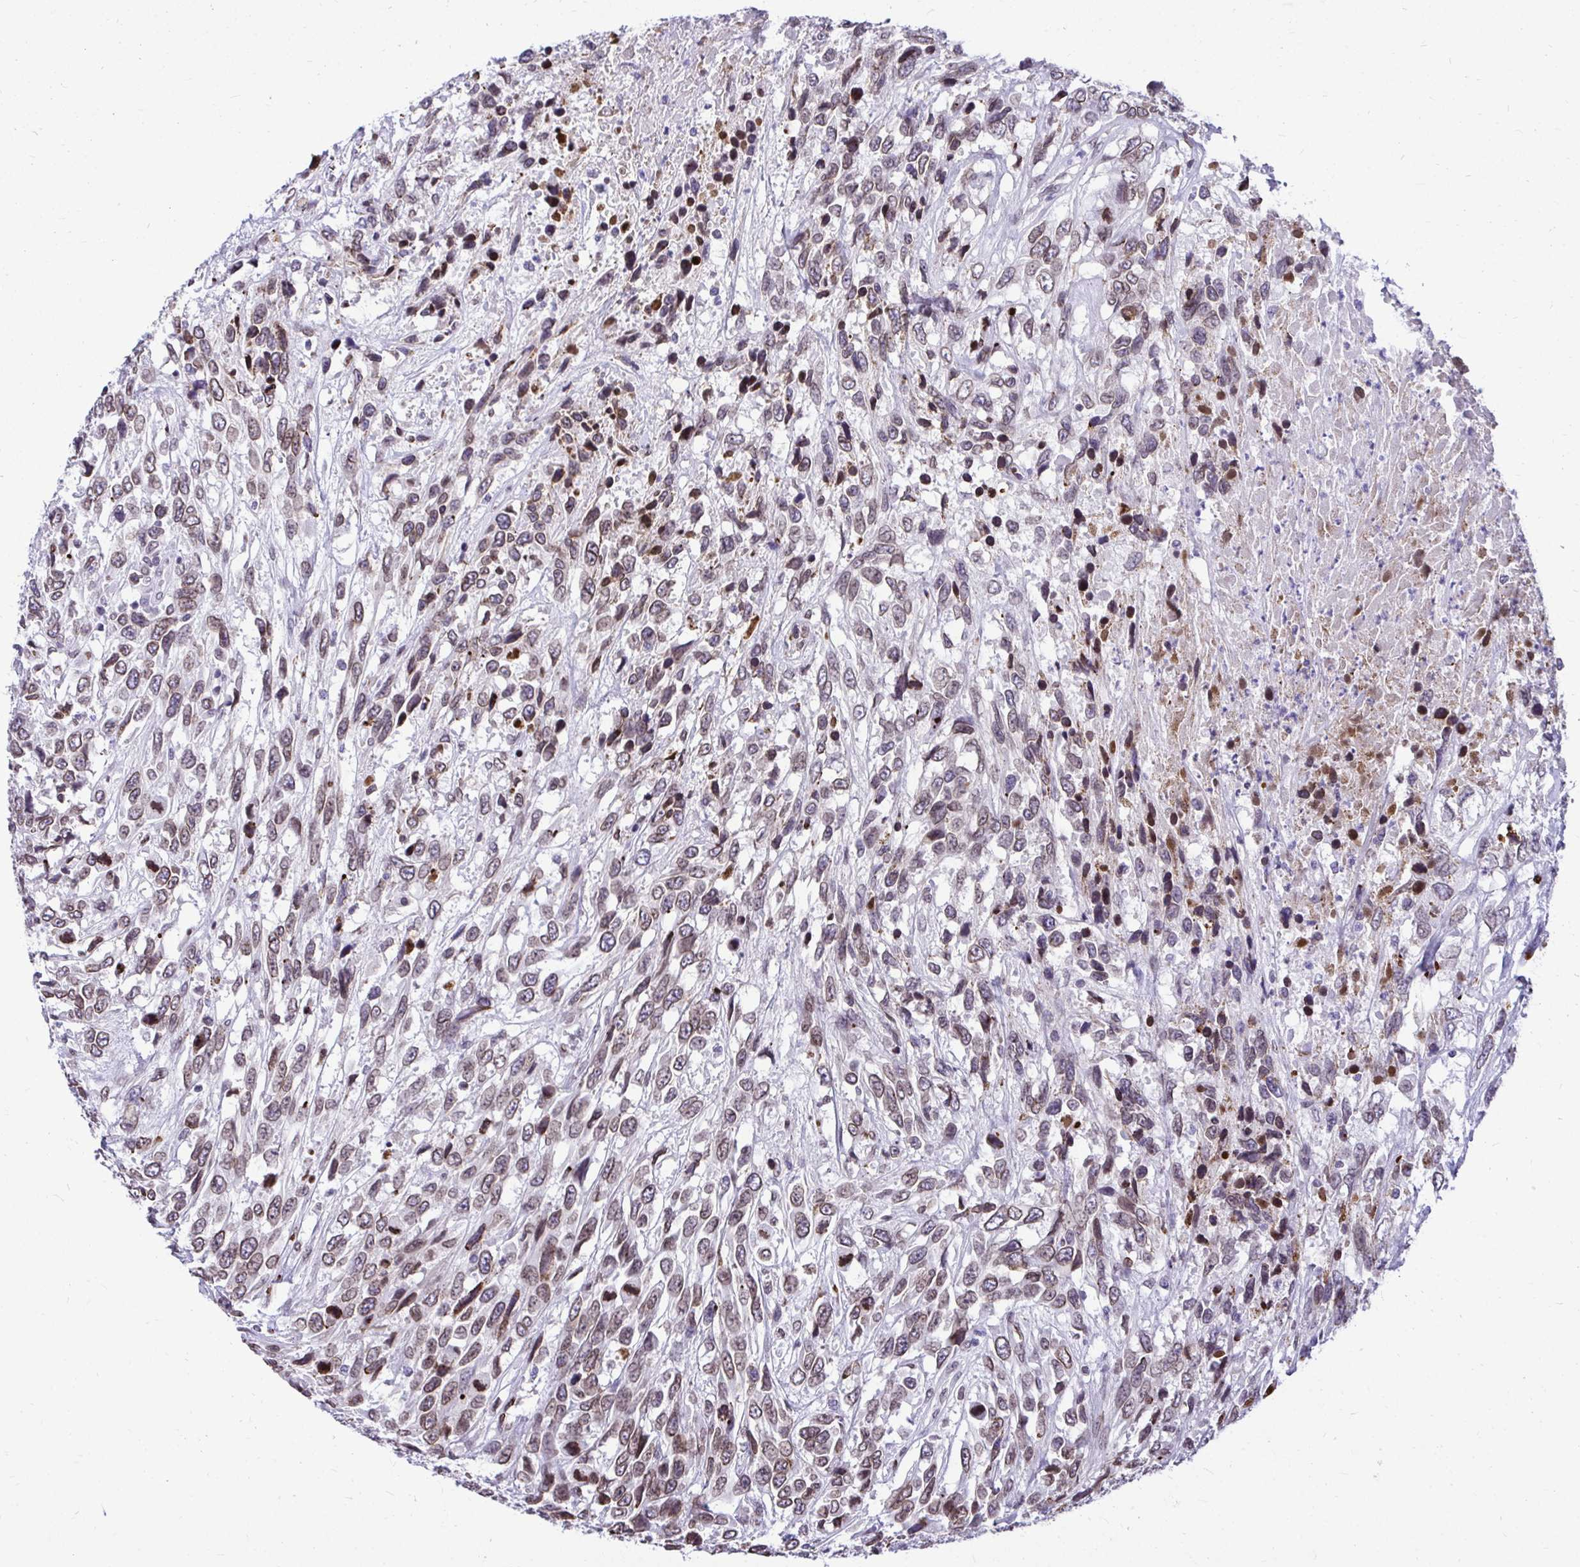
{"staining": {"intensity": "weak", "quantity": "25%-75%", "location": "cytoplasmic/membranous,nuclear"}, "tissue": "urothelial cancer", "cell_type": "Tumor cells", "image_type": "cancer", "snomed": [{"axis": "morphology", "description": "Urothelial carcinoma, High grade"}, {"axis": "topography", "description": "Urinary bladder"}], "caption": "Weak cytoplasmic/membranous and nuclear protein expression is identified in about 25%-75% of tumor cells in urothelial cancer. Using DAB (3,3'-diaminobenzidine) (brown) and hematoxylin (blue) stains, captured at high magnification using brightfield microscopy.", "gene": "BANF1", "patient": {"sex": "female", "age": 70}}